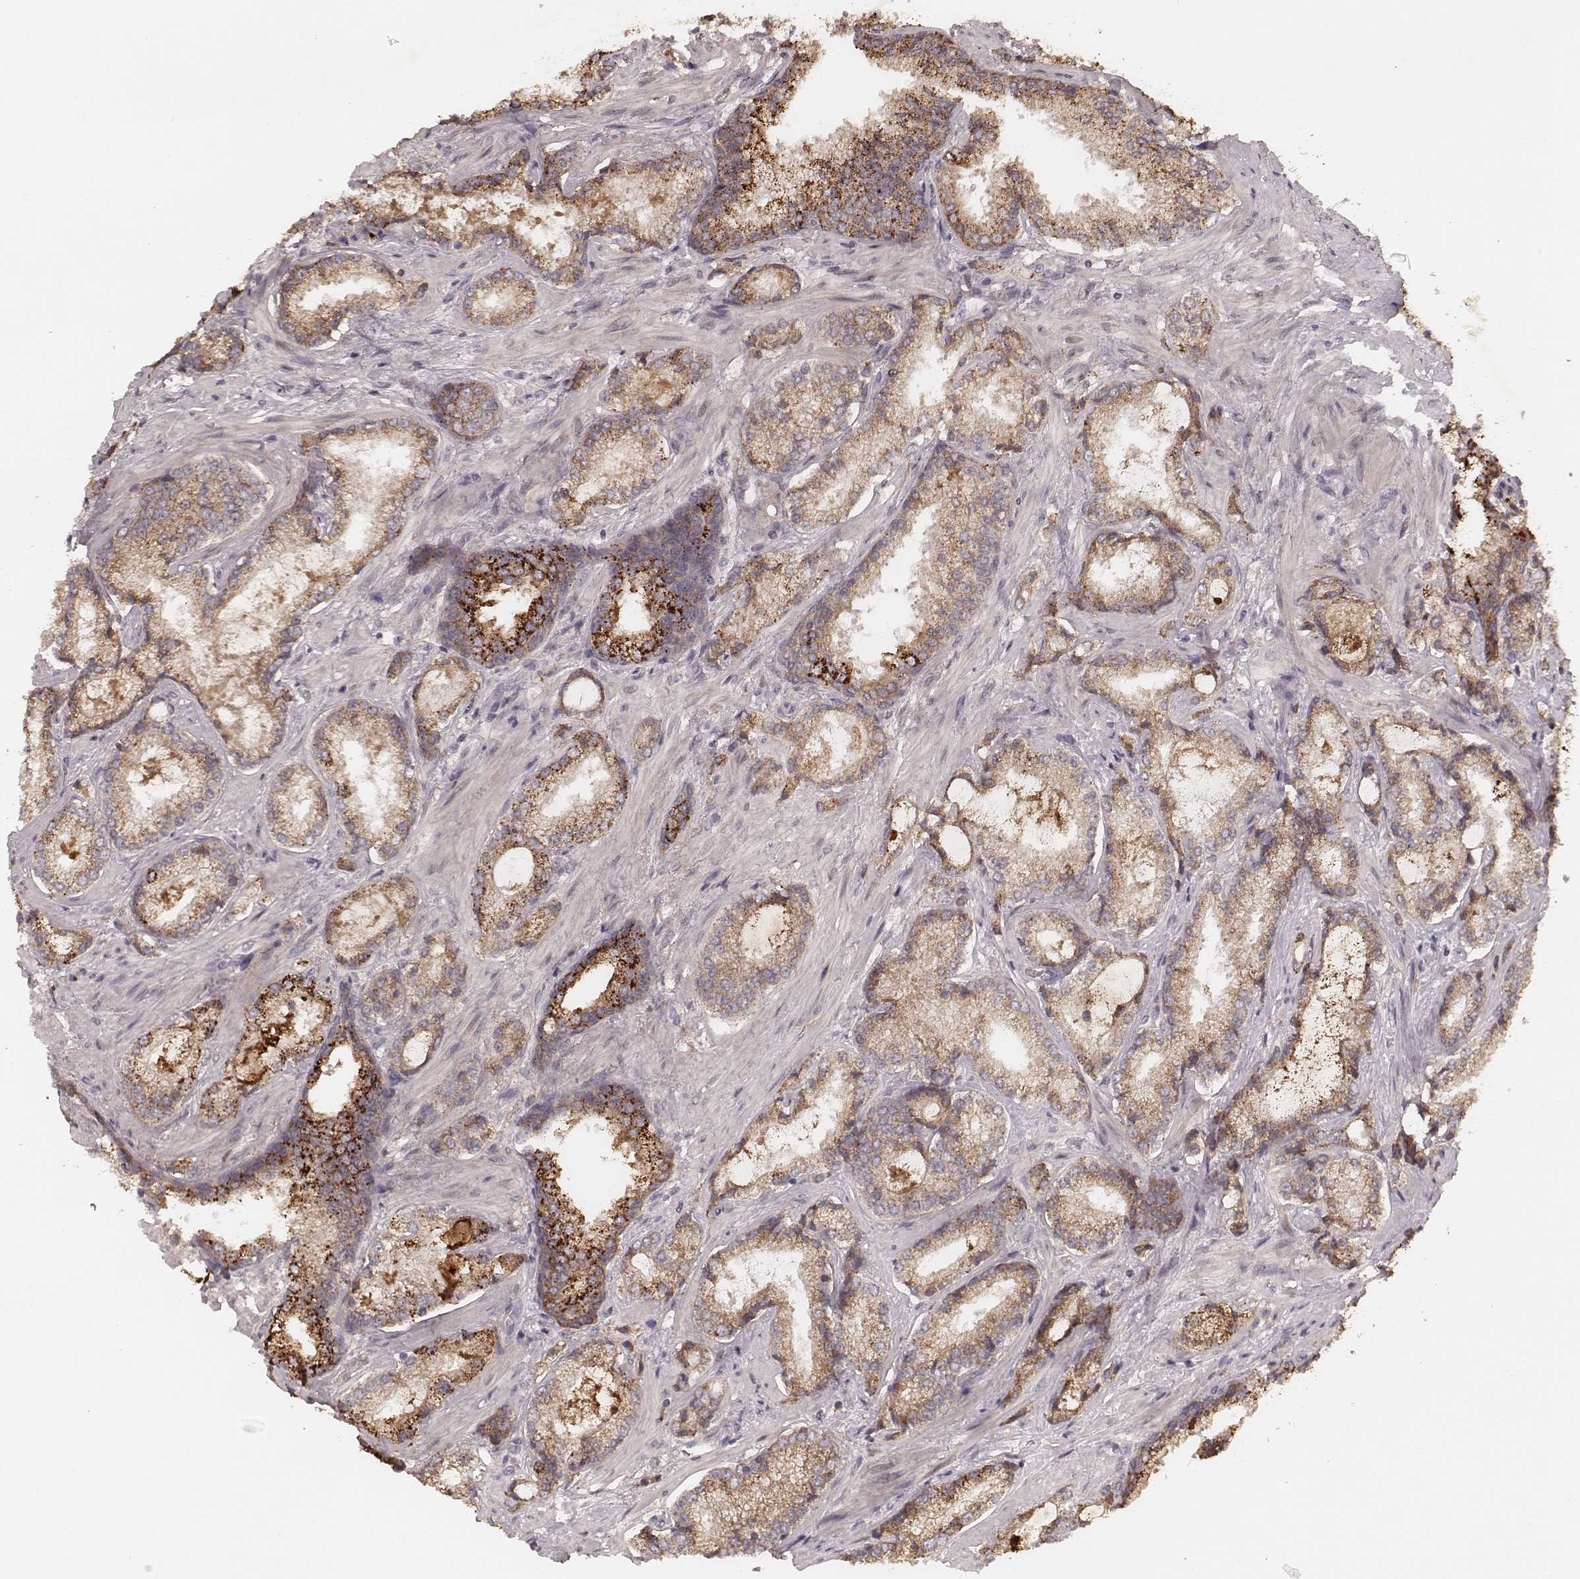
{"staining": {"intensity": "moderate", "quantity": ">75%", "location": "cytoplasmic/membranous"}, "tissue": "prostate cancer", "cell_type": "Tumor cells", "image_type": "cancer", "snomed": [{"axis": "morphology", "description": "Adenocarcinoma, Low grade"}, {"axis": "topography", "description": "Prostate"}], "caption": "Human adenocarcinoma (low-grade) (prostate) stained with a brown dye reveals moderate cytoplasmic/membranous positive expression in about >75% of tumor cells.", "gene": "MYO19", "patient": {"sex": "male", "age": 56}}